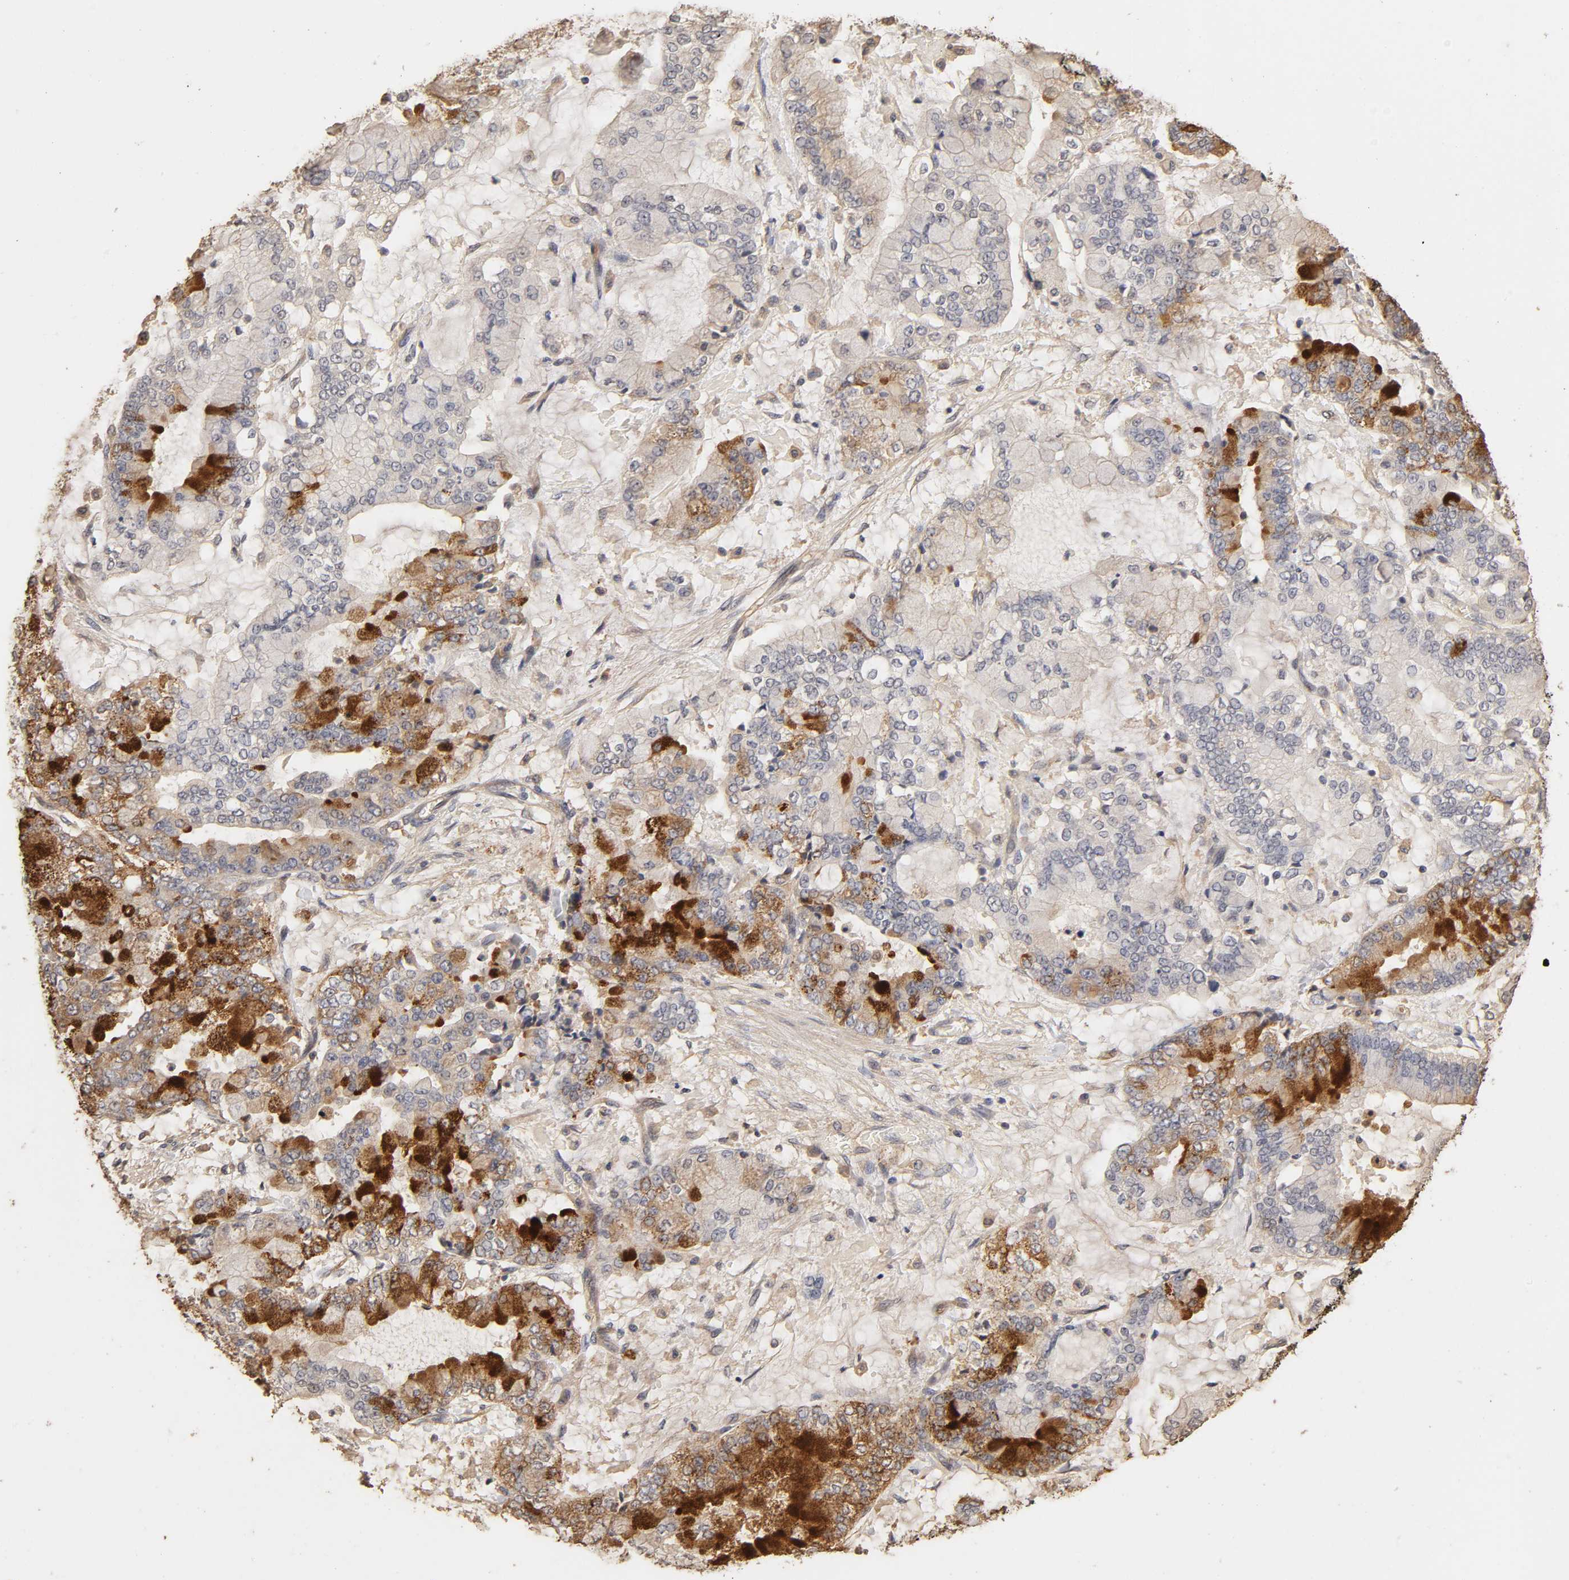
{"staining": {"intensity": "strong", "quantity": "25%-75%", "location": "cytoplasmic/membranous"}, "tissue": "stomach cancer", "cell_type": "Tumor cells", "image_type": "cancer", "snomed": [{"axis": "morphology", "description": "Normal tissue, NOS"}, {"axis": "morphology", "description": "Adenocarcinoma, NOS"}, {"axis": "topography", "description": "Stomach, upper"}, {"axis": "topography", "description": "Stomach"}], "caption": "Protein staining of stomach adenocarcinoma tissue exhibits strong cytoplasmic/membranous staining in about 25%-75% of tumor cells.", "gene": "VSIG4", "patient": {"sex": "male", "age": 76}}